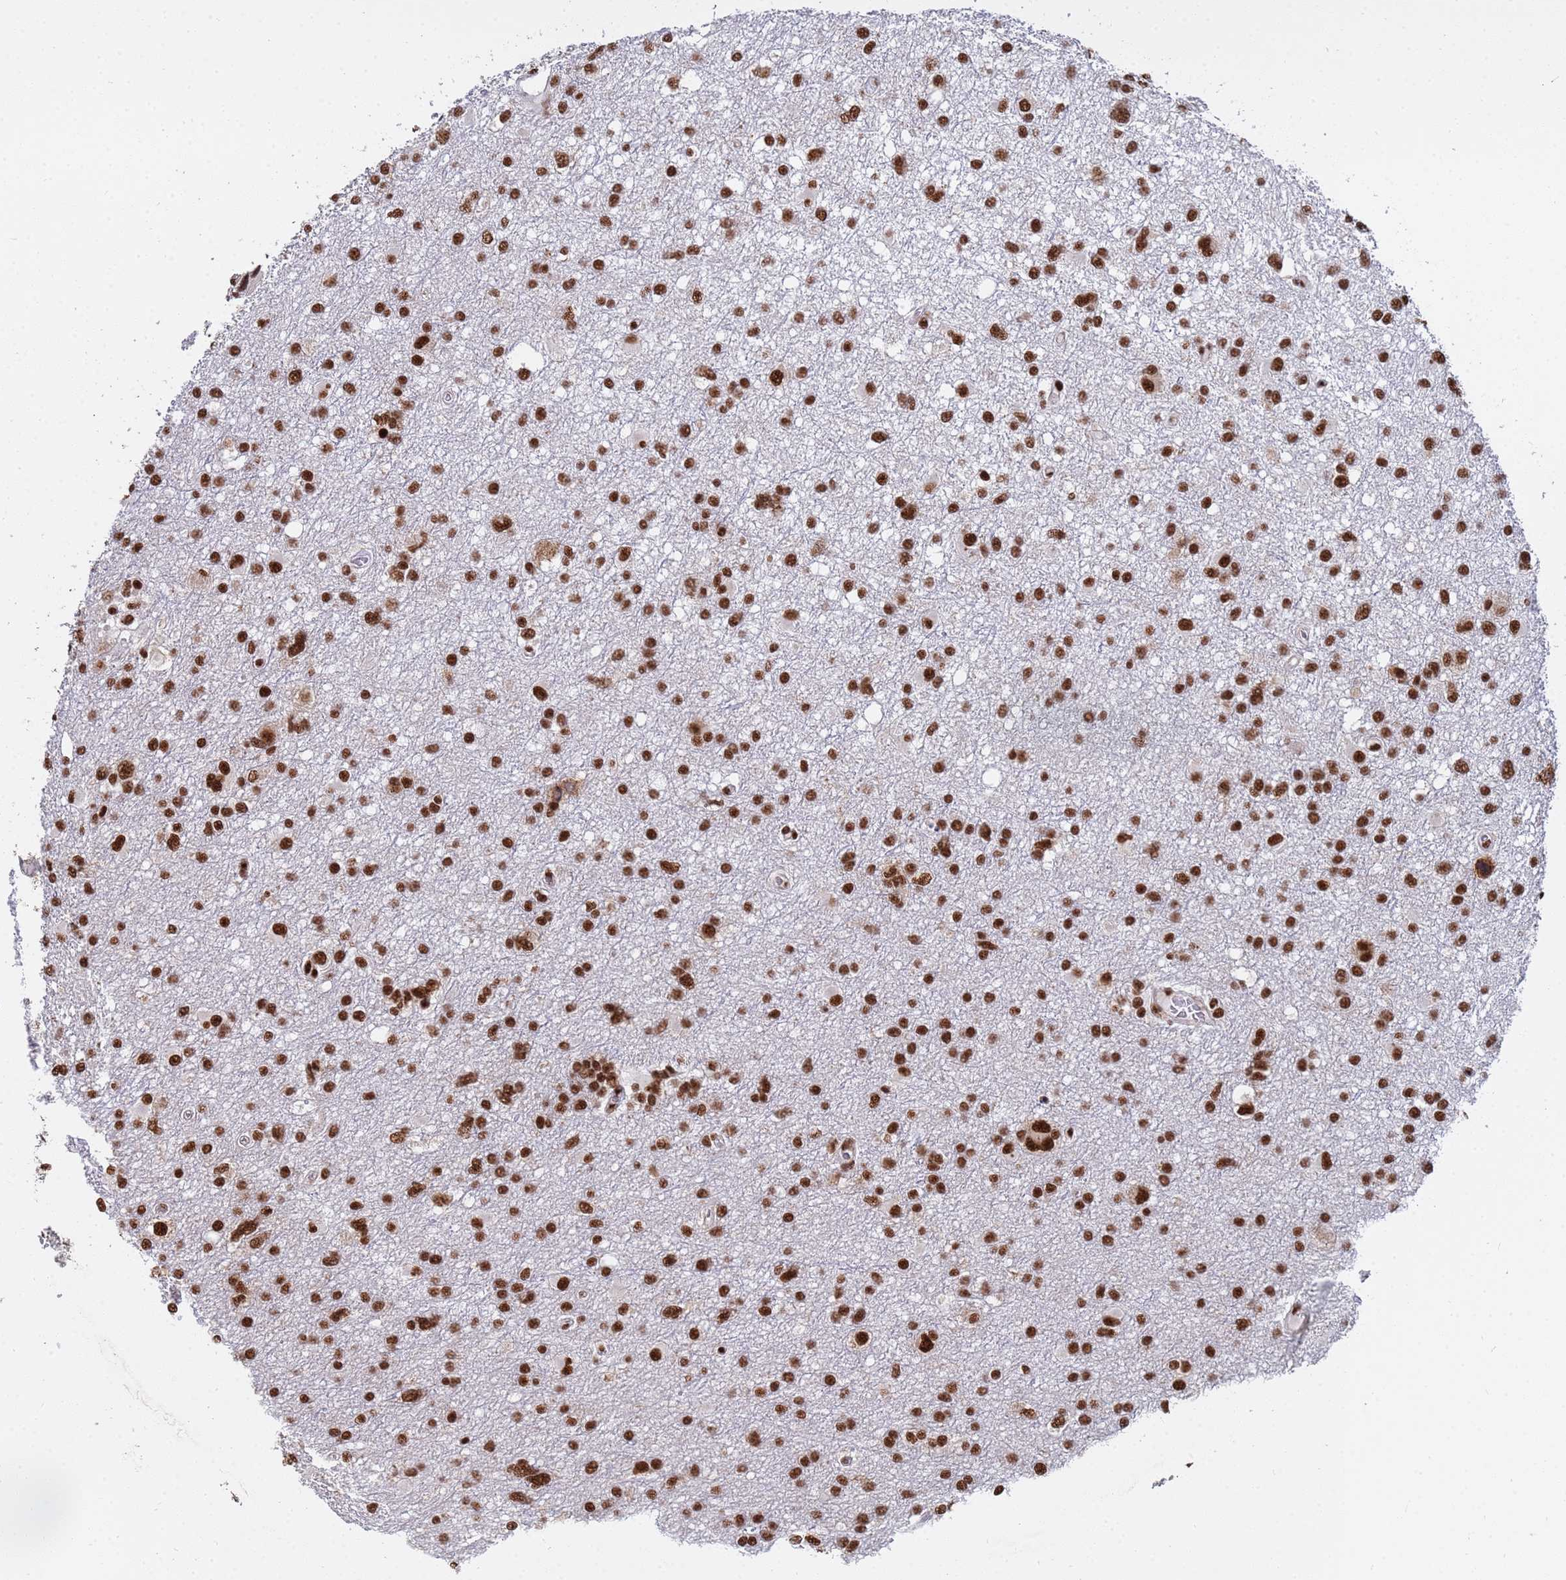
{"staining": {"intensity": "strong", "quantity": ">75%", "location": "nuclear"}, "tissue": "glioma", "cell_type": "Tumor cells", "image_type": "cancer", "snomed": [{"axis": "morphology", "description": "Glioma, malignant, High grade"}, {"axis": "topography", "description": "Brain"}], "caption": "Human malignant high-grade glioma stained with a protein marker displays strong staining in tumor cells.", "gene": "SF3B2", "patient": {"sex": "male", "age": 61}}